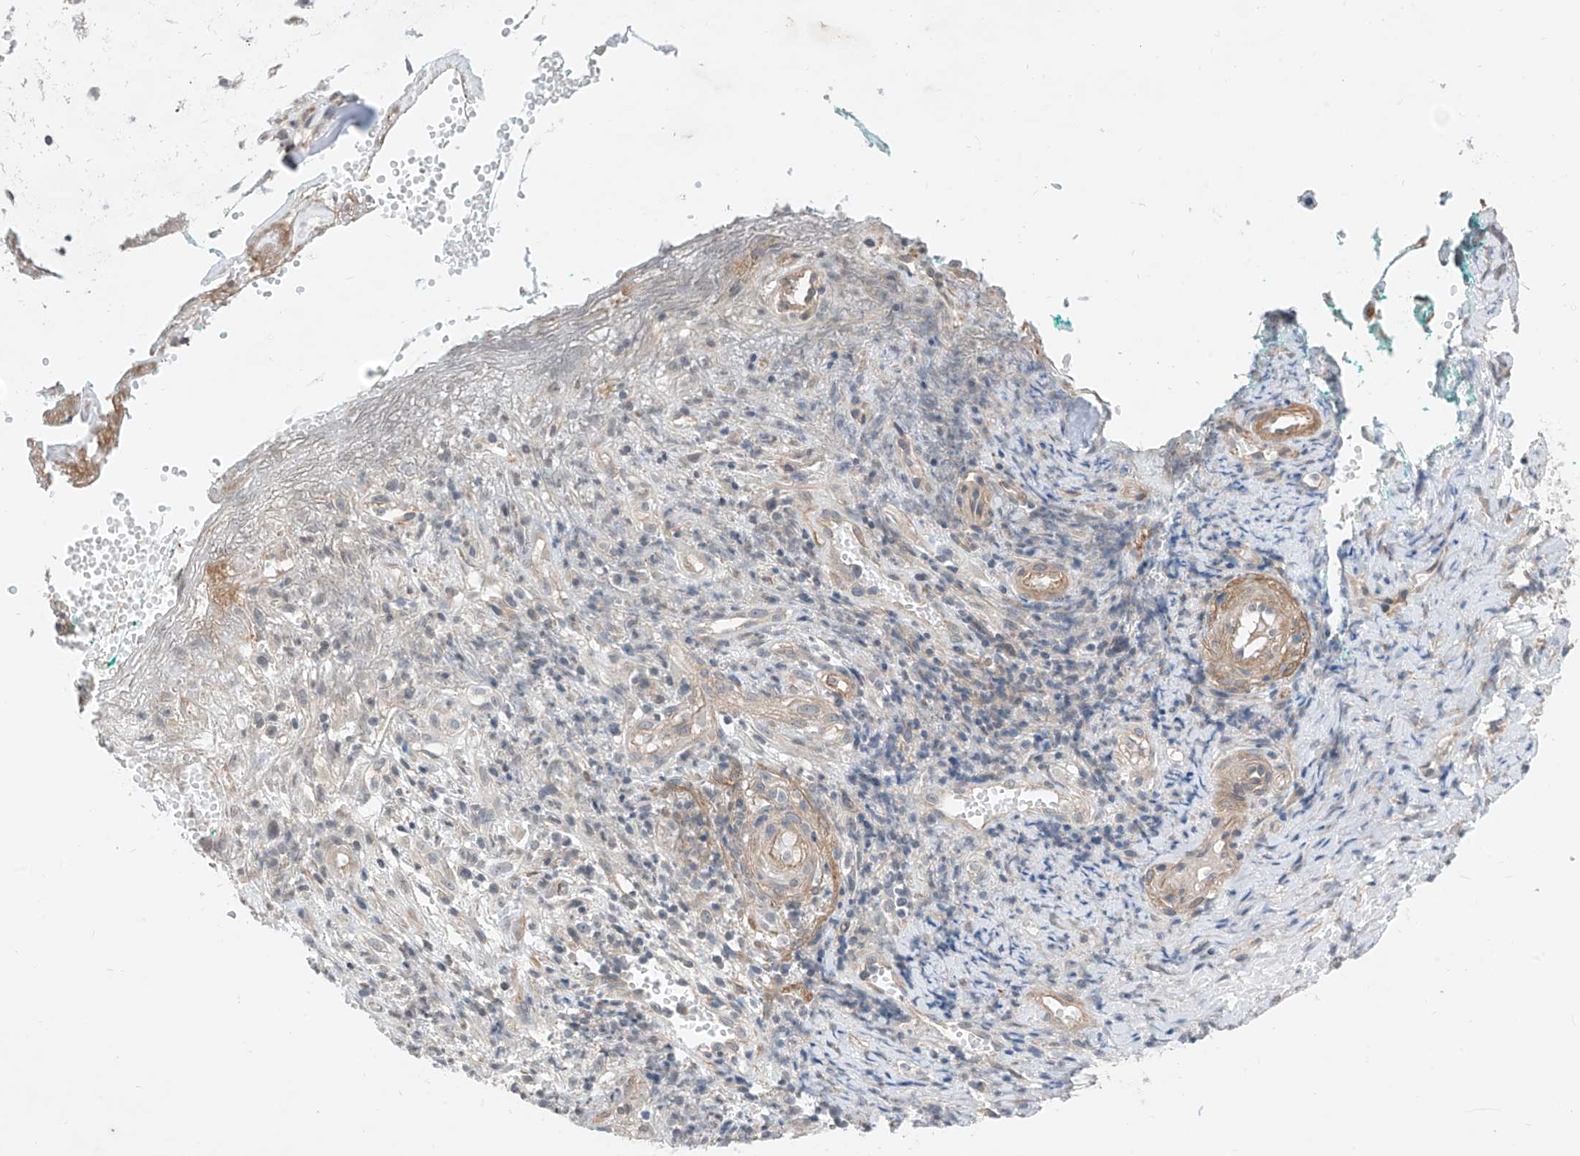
{"staining": {"intensity": "negative", "quantity": "none", "location": "none"}, "tissue": "adipose tissue", "cell_type": "Adipocytes", "image_type": "normal", "snomed": [{"axis": "morphology", "description": "Normal tissue, NOS"}, {"axis": "morphology", "description": "Basal cell carcinoma"}, {"axis": "topography", "description": "Cartilage tissue"}, {"axis": "topography", "description": "Nasopharynx"}, {"axis": "topography", "description": "Oral tissue"}], "caption": "IHC micrograph of benign adipose tissue: adipose tissue stained with DAB exhibits no significant protein staining in adipocytes. The staining was performed using DAB (3,3'-diaminobenzidine) to visualize the protein expression in brown, while the nuclei were stained in blue with hematoxylin (Magnification: 20x).", "gene": "ABLIM2", "patient": {"sex": "female", "age": 77}}